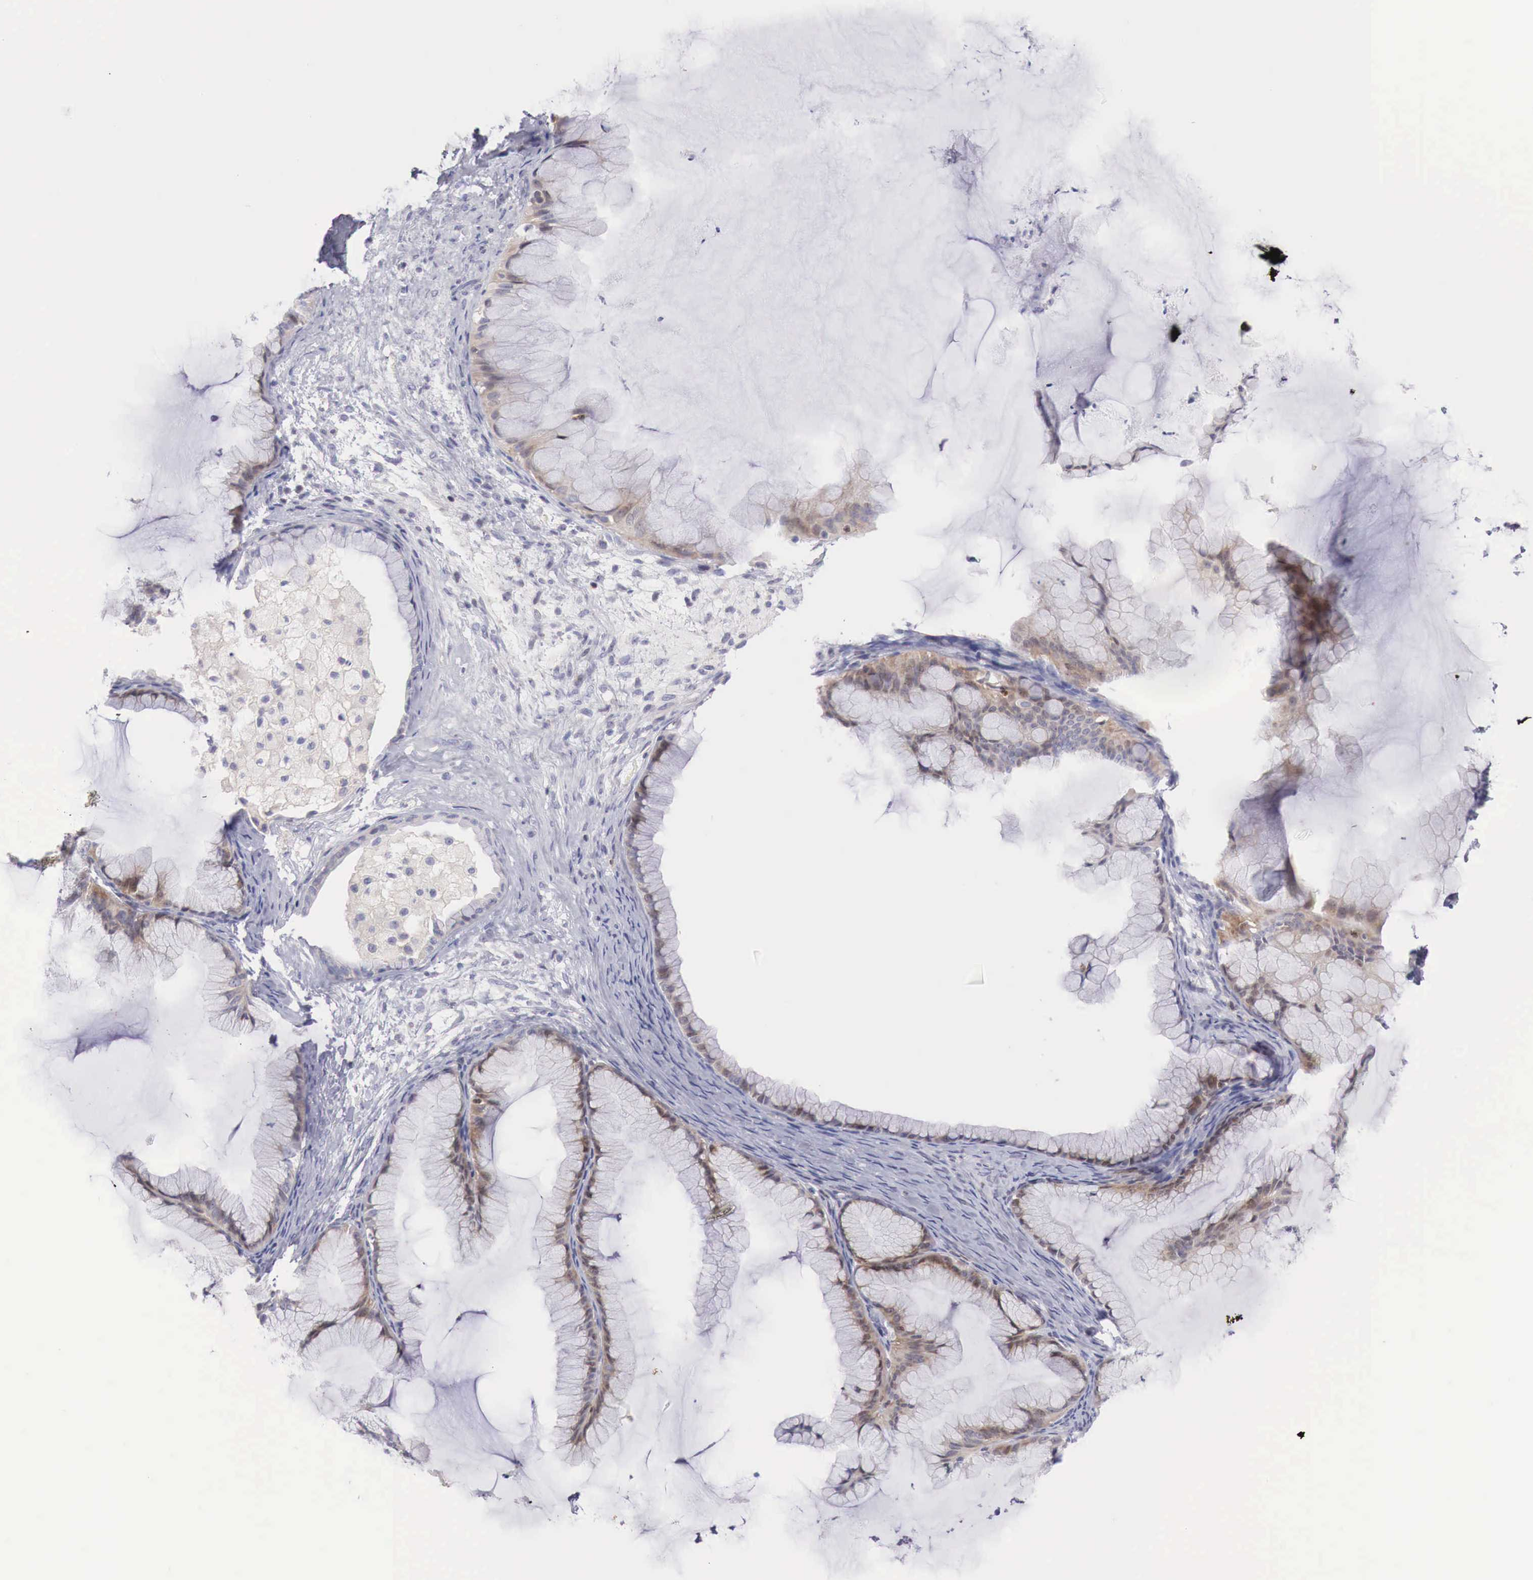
{"staining": {"intensity": "moderate", "quantity": "25%-75%", "location": "nuclear"}, "tissue": "ovarian cancer", "cell_type": "Tumor cells", "image_type": "cancer", "snomed": [{"axis": "morphology", "description": "Cystadenocarcinoma, mucinous, NOS"}, {"axis": "topography", "description": "Ovary"}], "caption": "A histopathology image of ovarian cancer (mucinous cystadenocarcinoma) stained for a protein displays moderate nuclear brown staining in tumor cells. (Stains: DAB in brown, nuclei in blue, Microscopy: brightfield microscopy at high magnification).", "gene": "CLCN5", "patient": {"sex": "female", "age": 41}}